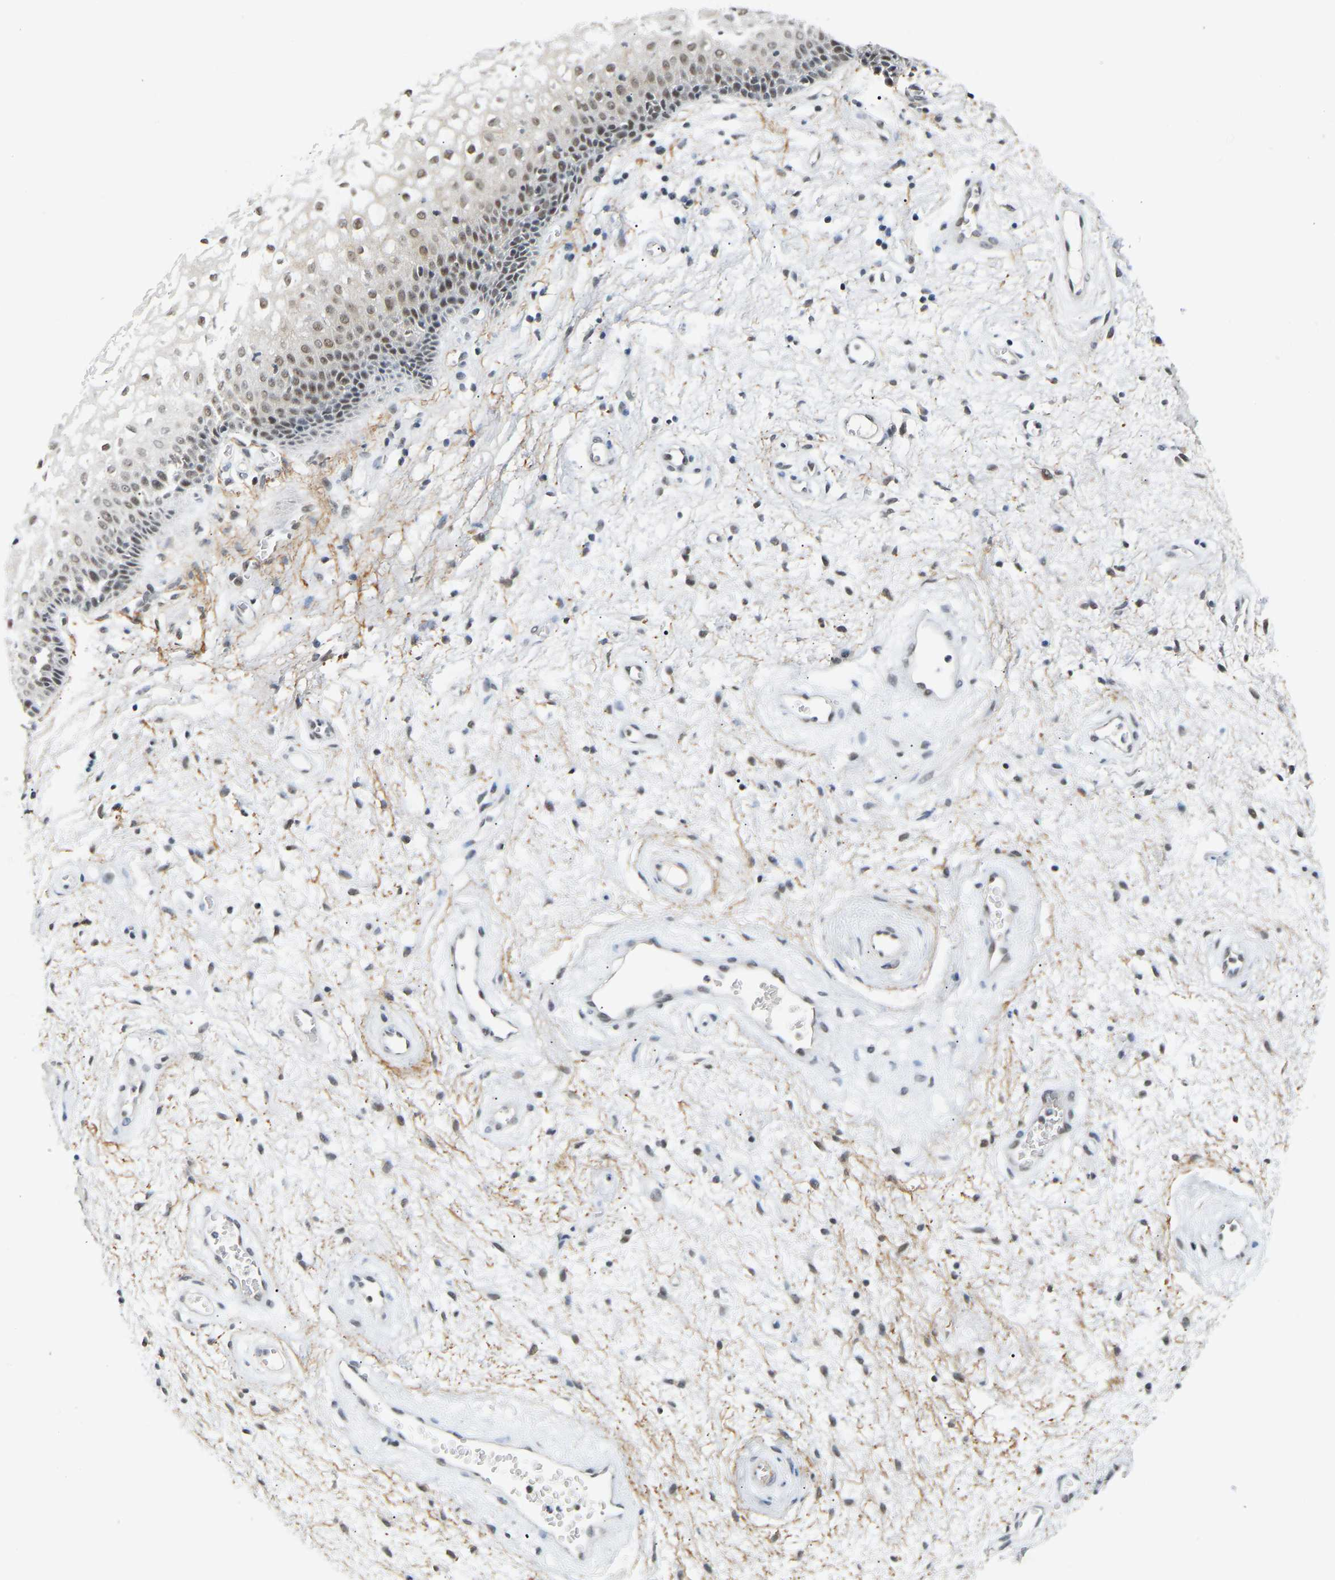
{"staining": {"intensity": "moderate", "quantity": "<25%", "location": "nuclear"}, "tissue": "vagina", "cell_type": "Squamous epithelial cells", "image_type": "normal", "snomed": [{"axis": "morphology", "description": "Normal tissue, NOS"}, {"axis": "topography", "description": "Vagina"}], "caption": "This histopathology image demonstrates benign vagina stained with immunohistochemistry to label a protein in brown. The nuclear of squamous epithelial cells show moderate positivity for the protein. Nuclei are counter-stained blue.", "gene": "RBM15", "patient": {"sex": "female", "age": 34}}